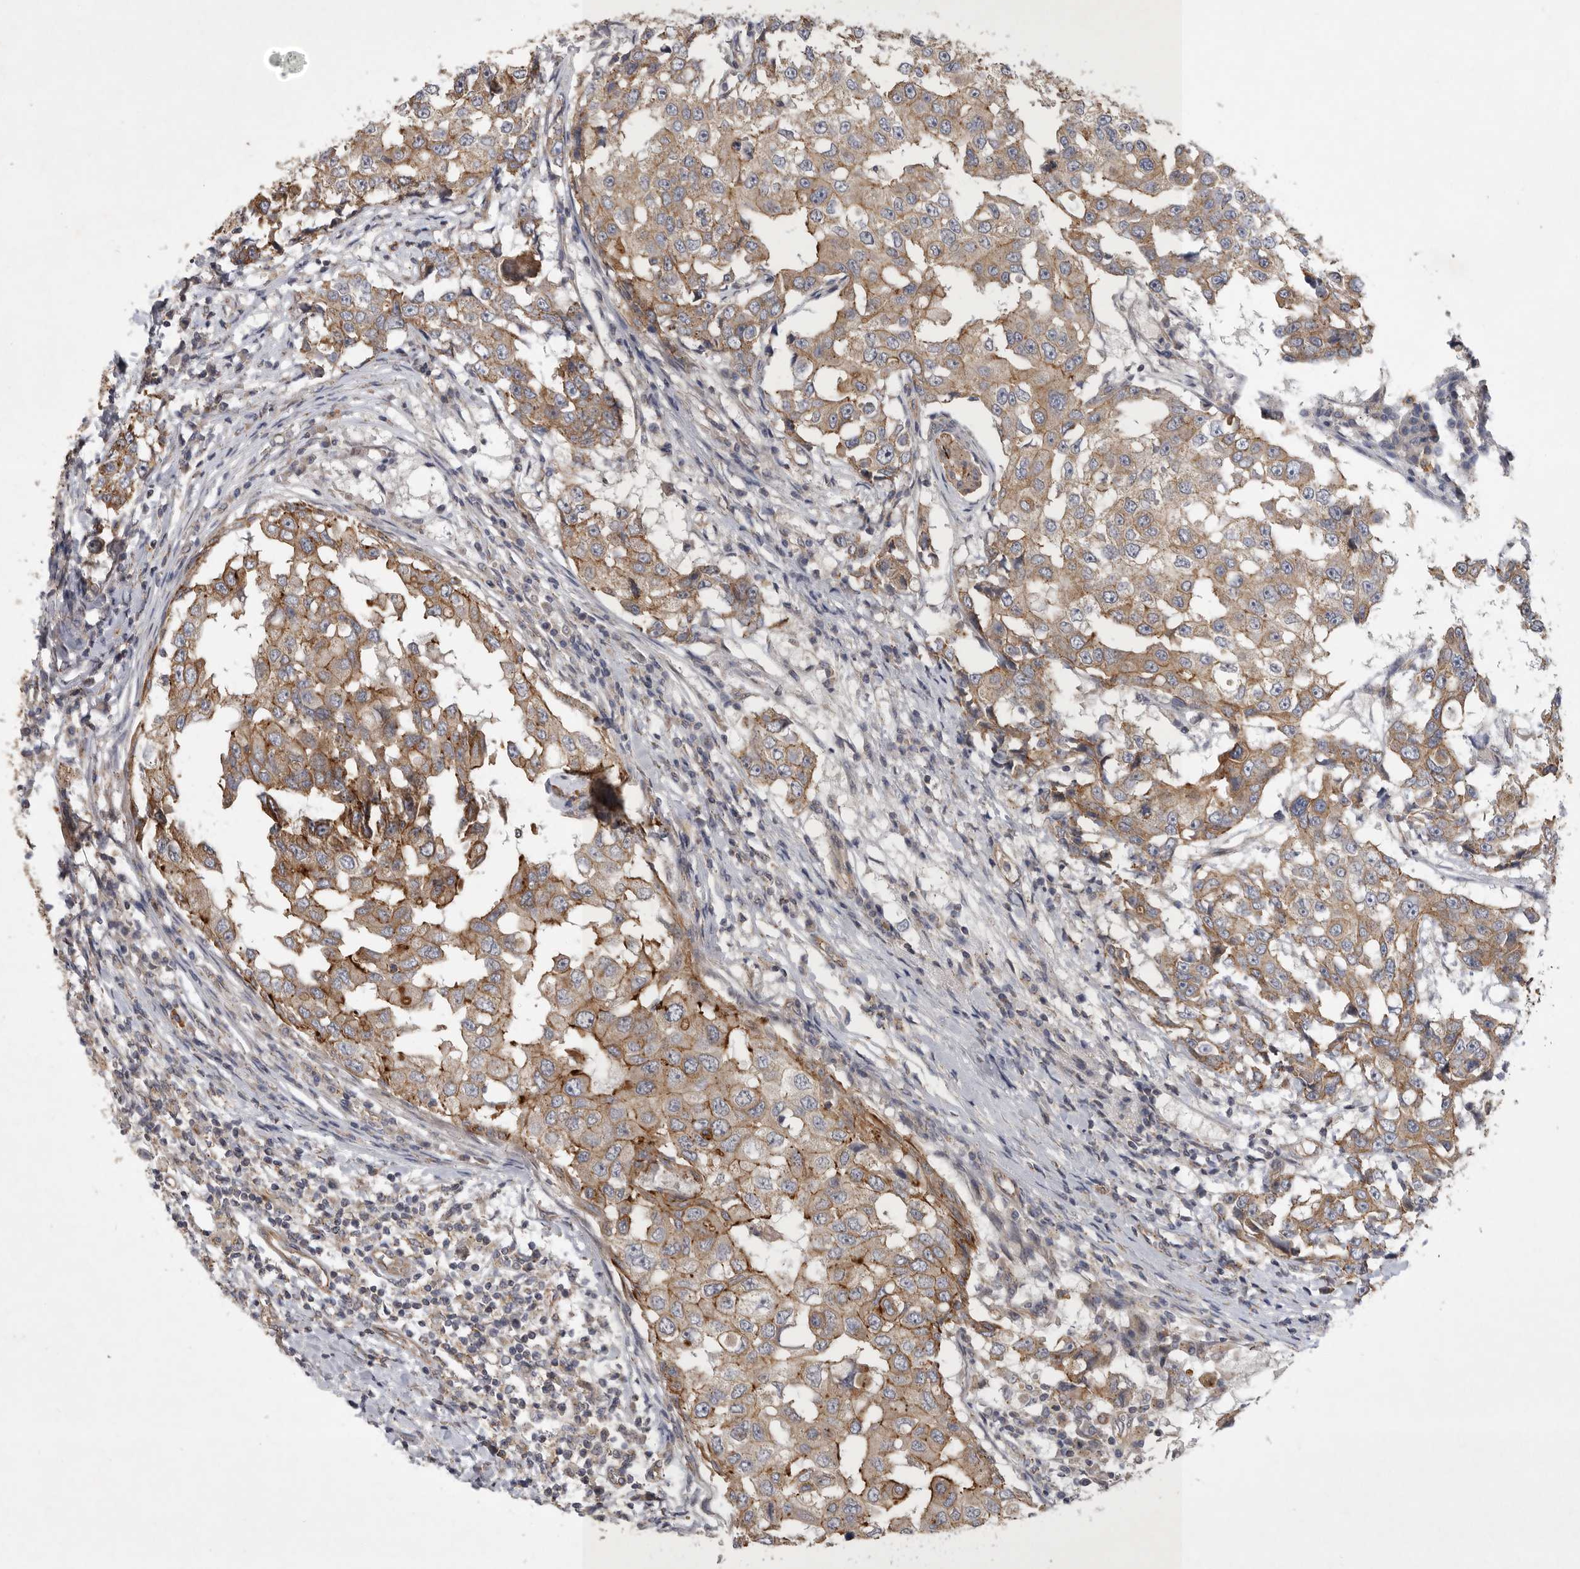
{"staining": {"intensity": "weak", "quantity": ">75%", "location": "cytoplasmic/membranous"}, "tissue": "breast cancer", "cell_type": "Tumor cells", "image_type": "cancer", "snomed": [{"axis": "morphology", "description": "Duct carcinoma"}, {"axis": "topography", "description": "Breast"}], "caption": "Immunohistochemistry photomicrograph of human intraductal carcinoma (breast) stained for a protein (brown), which demonstrates low levels of weak cytoplasmic/membranous expression in about >75% of tumor cells.", "gene": "MLPH", "patient": {"sex": "female", "age": 27}}